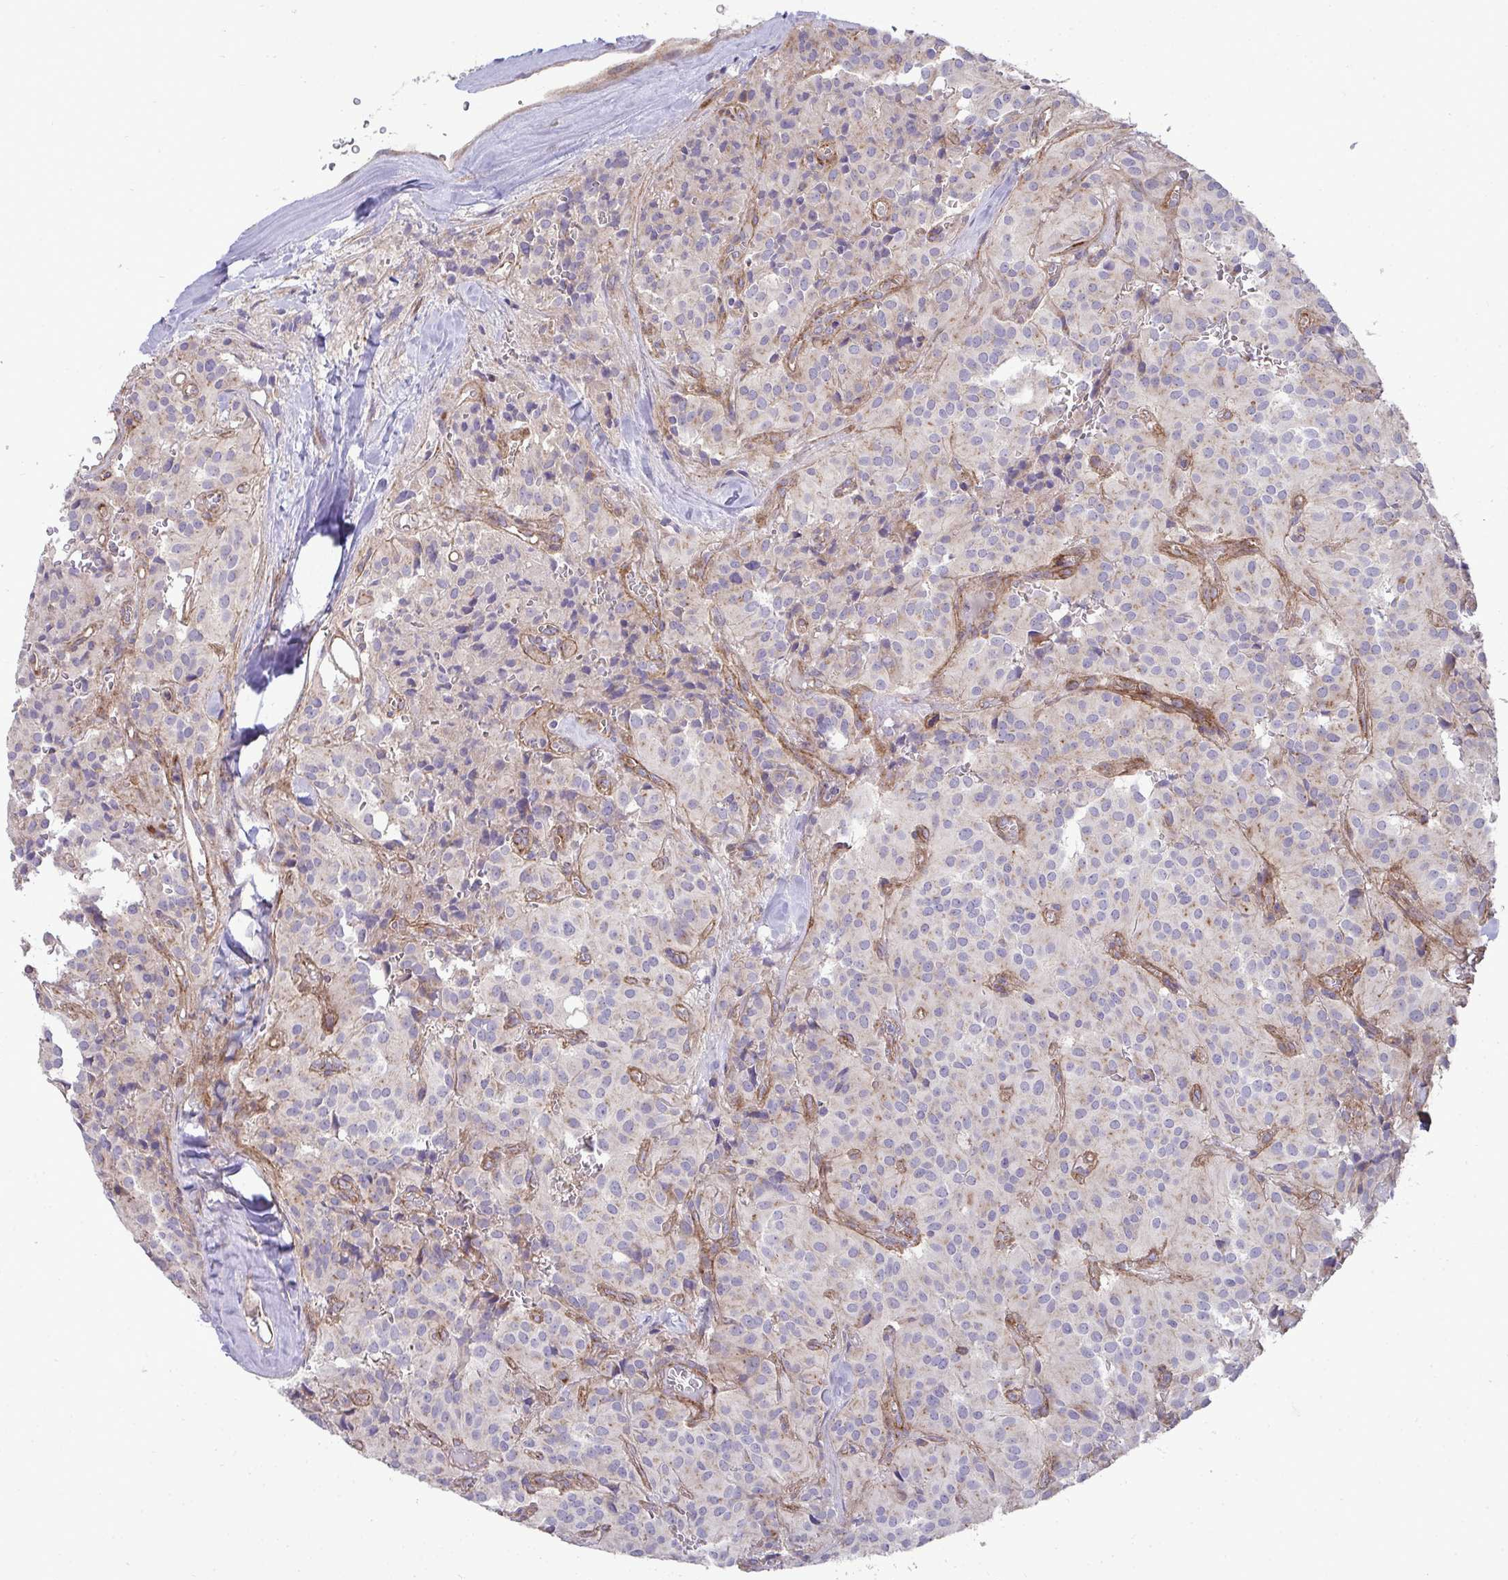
{"staining": {"intensity": "negative", "quantity": "none", "location": "none"}, "tissue": "glioma", "cell_type": "Tumor cells", "image_type": "cancer", "snomed": [{"axis": "morphology", "description": "Glioma, malignant, Low grade"}, {"axis": "topography", "description": "Brain"}], "caption": "Tumor cells show no significant expression in malignant glioma (low-grade).", "gene": "SH2D1B", "patient": {"sex": "male", "age": 42}}